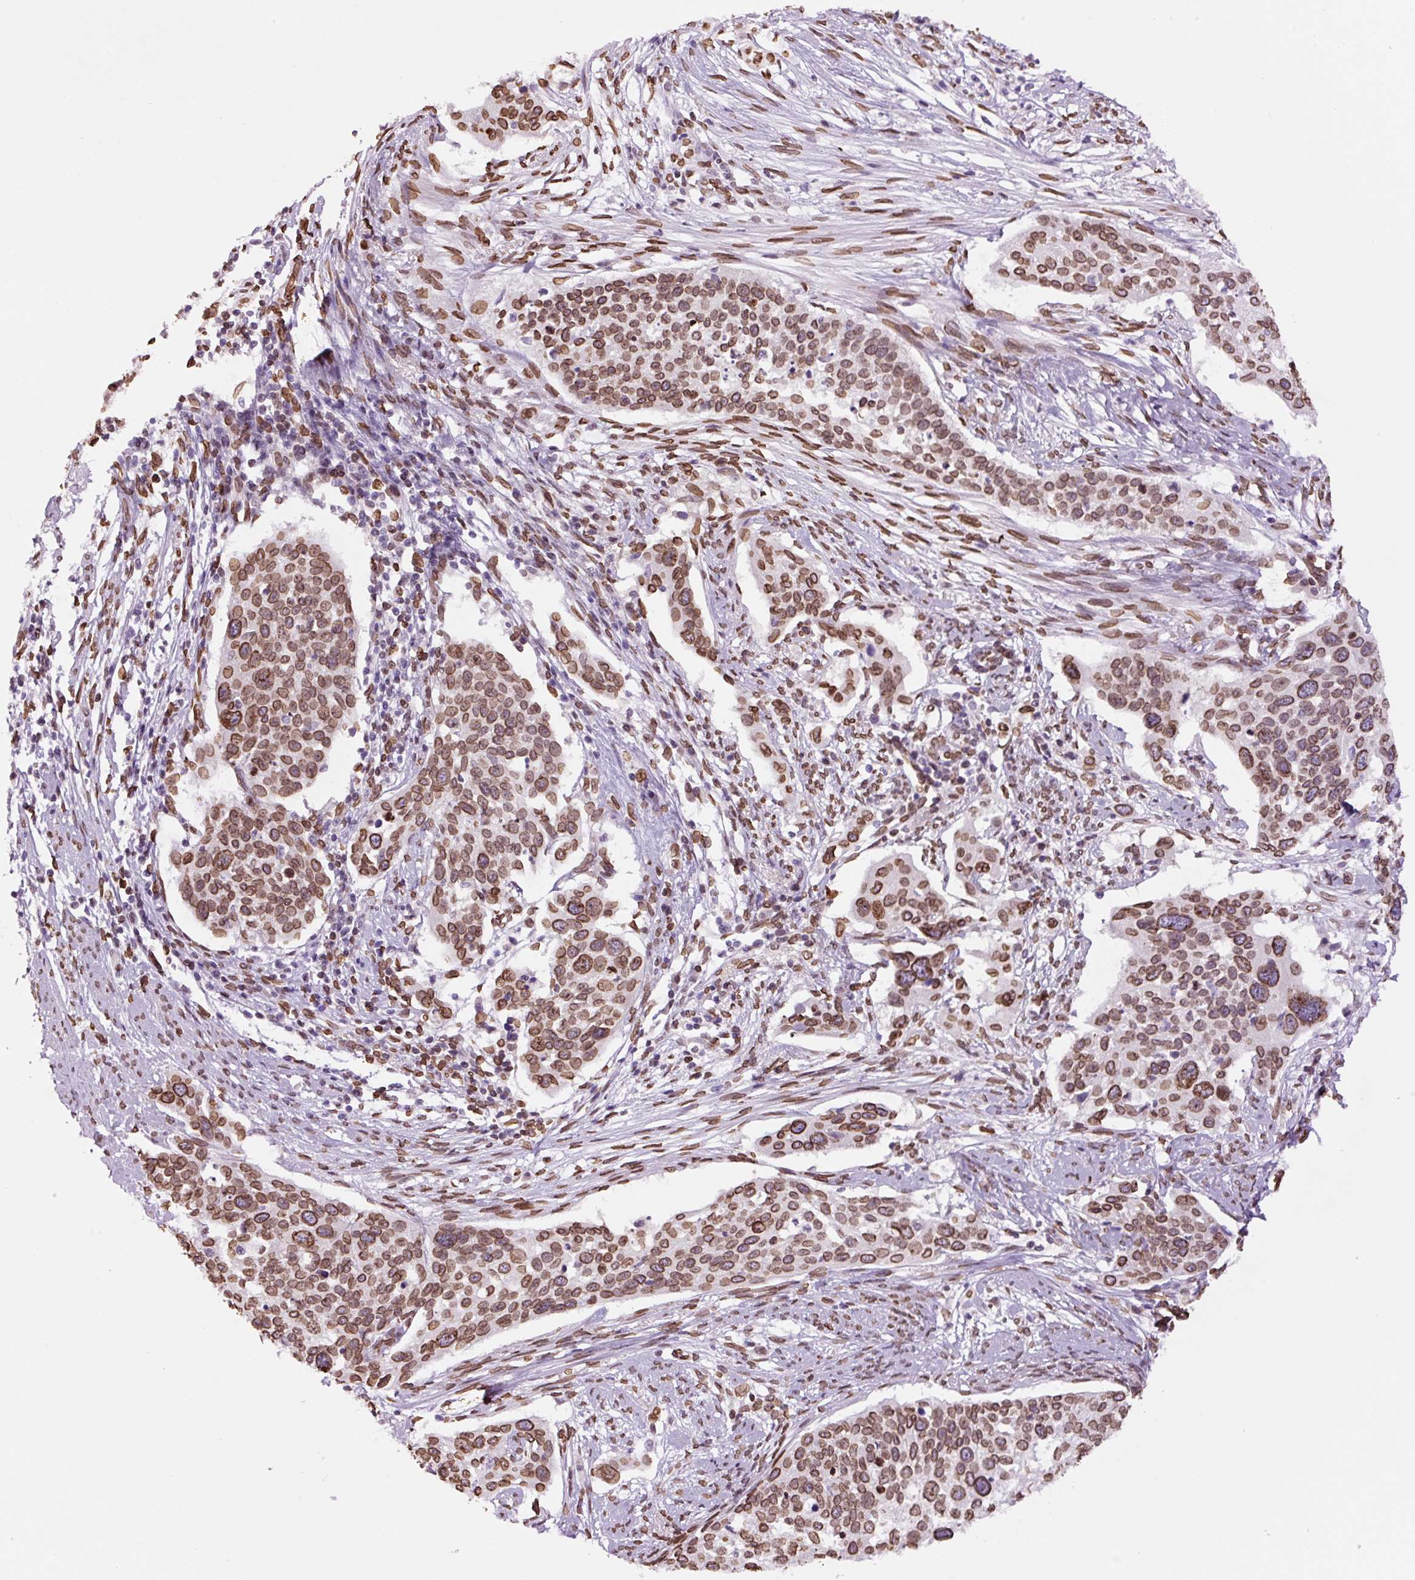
{"staining": {"intensity": "strong", "quantity": ">75%", "location": "cytoplasmic/membranous,nuclear"}, "tissue": "cervical cancer", "cell_type": "Tumor cells", "image_type": "cancer", "snomed": [{"axis": "morphology", "description": "Squamous cell carcinoma, NOS"}, {"axis": "topography", "description": "Cervix"}], "caption": "Human squamous cell carcinoma (cervical) stained for a protein (brown) demonstrates strong cytoplasmic/membranous and nuclear positive staining in about >75% of tumor cells.", "gene": "ZNF224", "patient": {"sex": "female", "age": 44}}